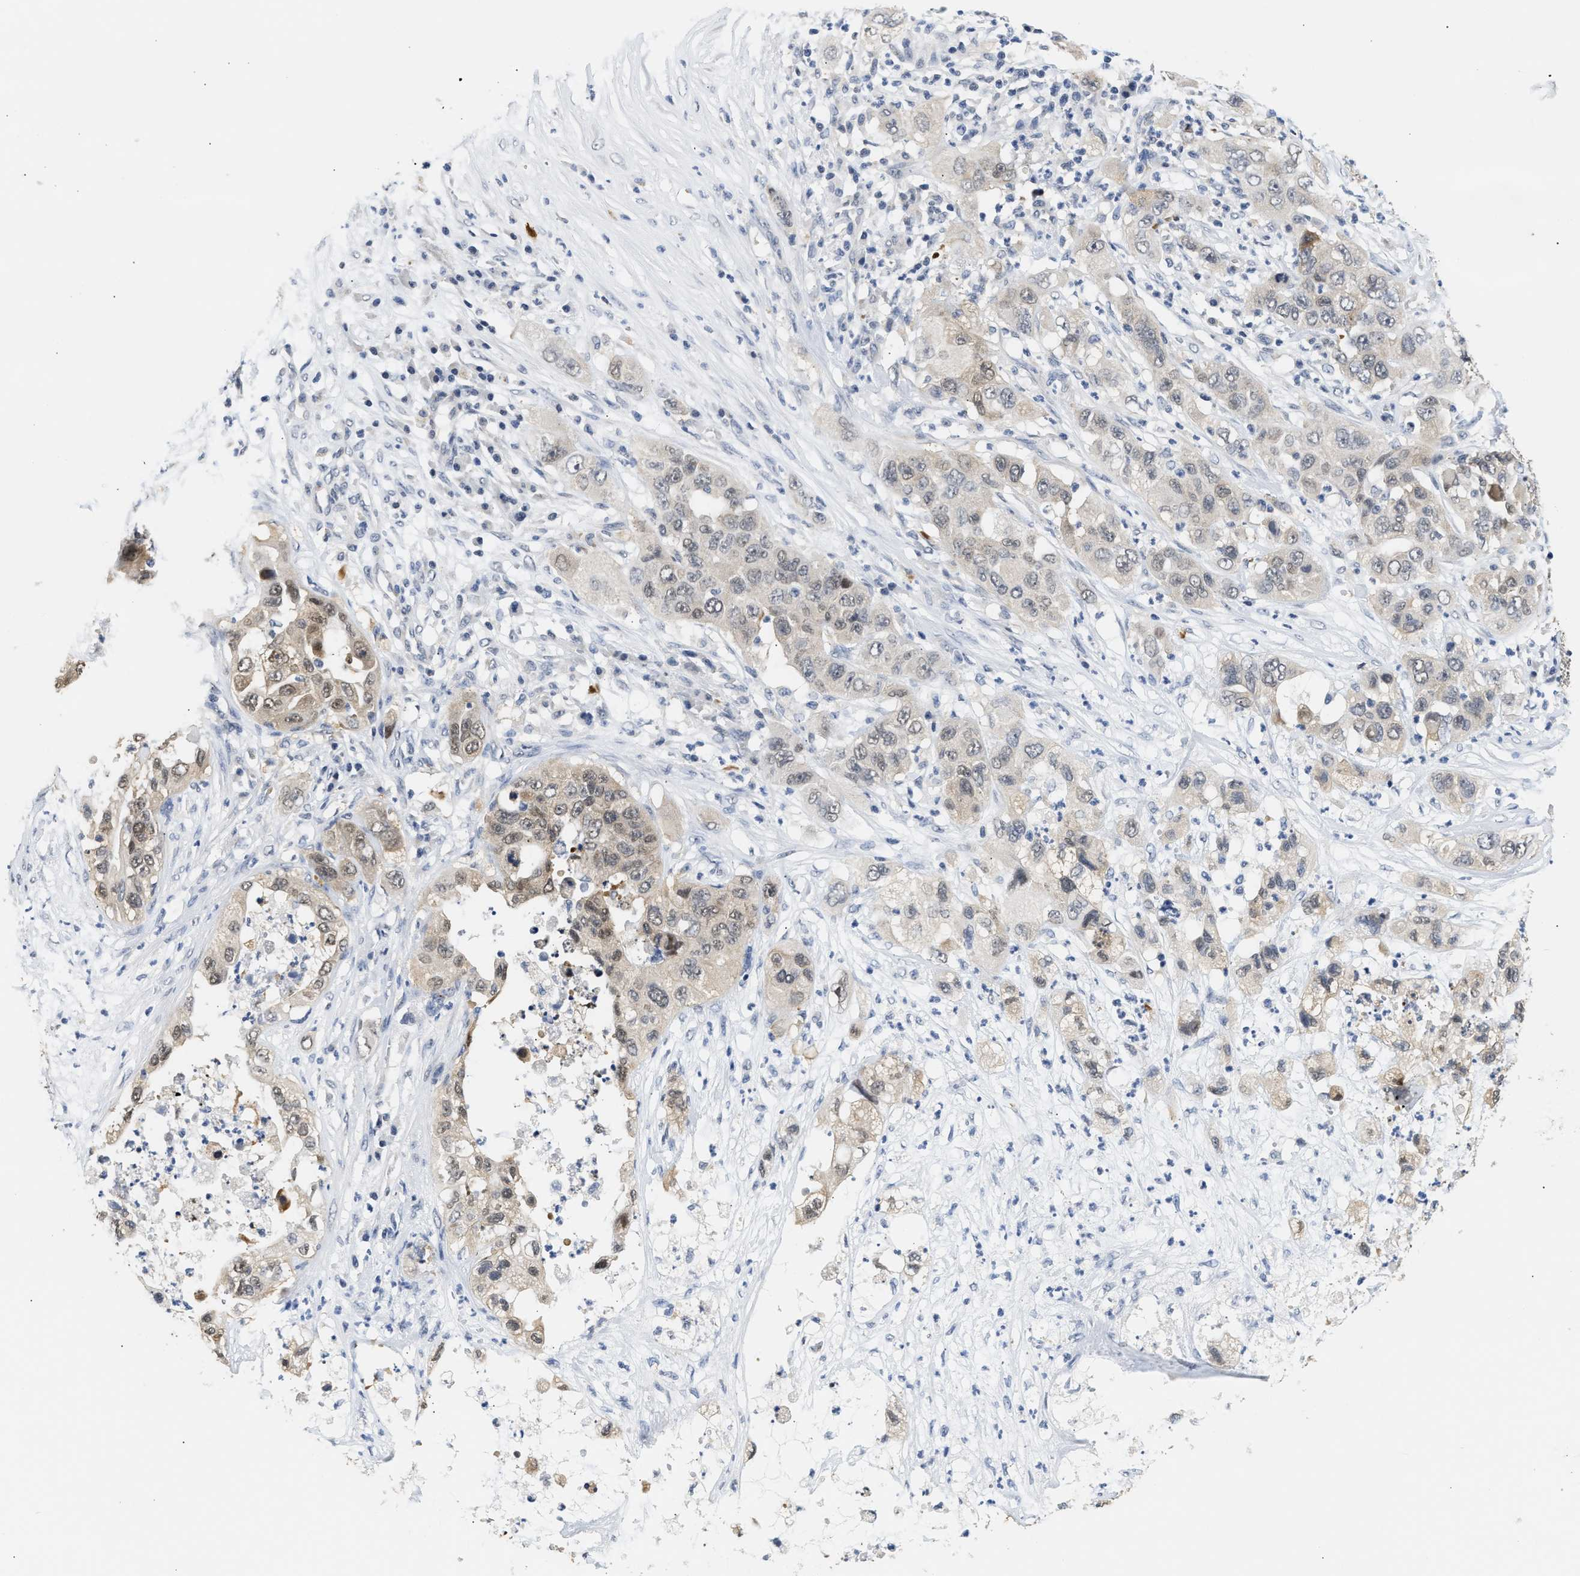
{"staining": {"intensity": "moderate", "quantity": "25%-75%", "location": "nuclear"}, "tissue": "pancreatic cancer", "cell_type": "Tumor cells", "image_type": "cancer", "snomed": [{"axis": "morphology", "description": "Adenocarcinoma, NOS"}, {"axis": "topography", "description": "Pancreas"}], "caption": "Human pancreatic cancer stained for a protein (brown) shows moderate nuclear positive staining in approximately 25%-75% of tumor cells.", "gene": "PPM1L", "patient": {"sex": "female", "age": 78}}